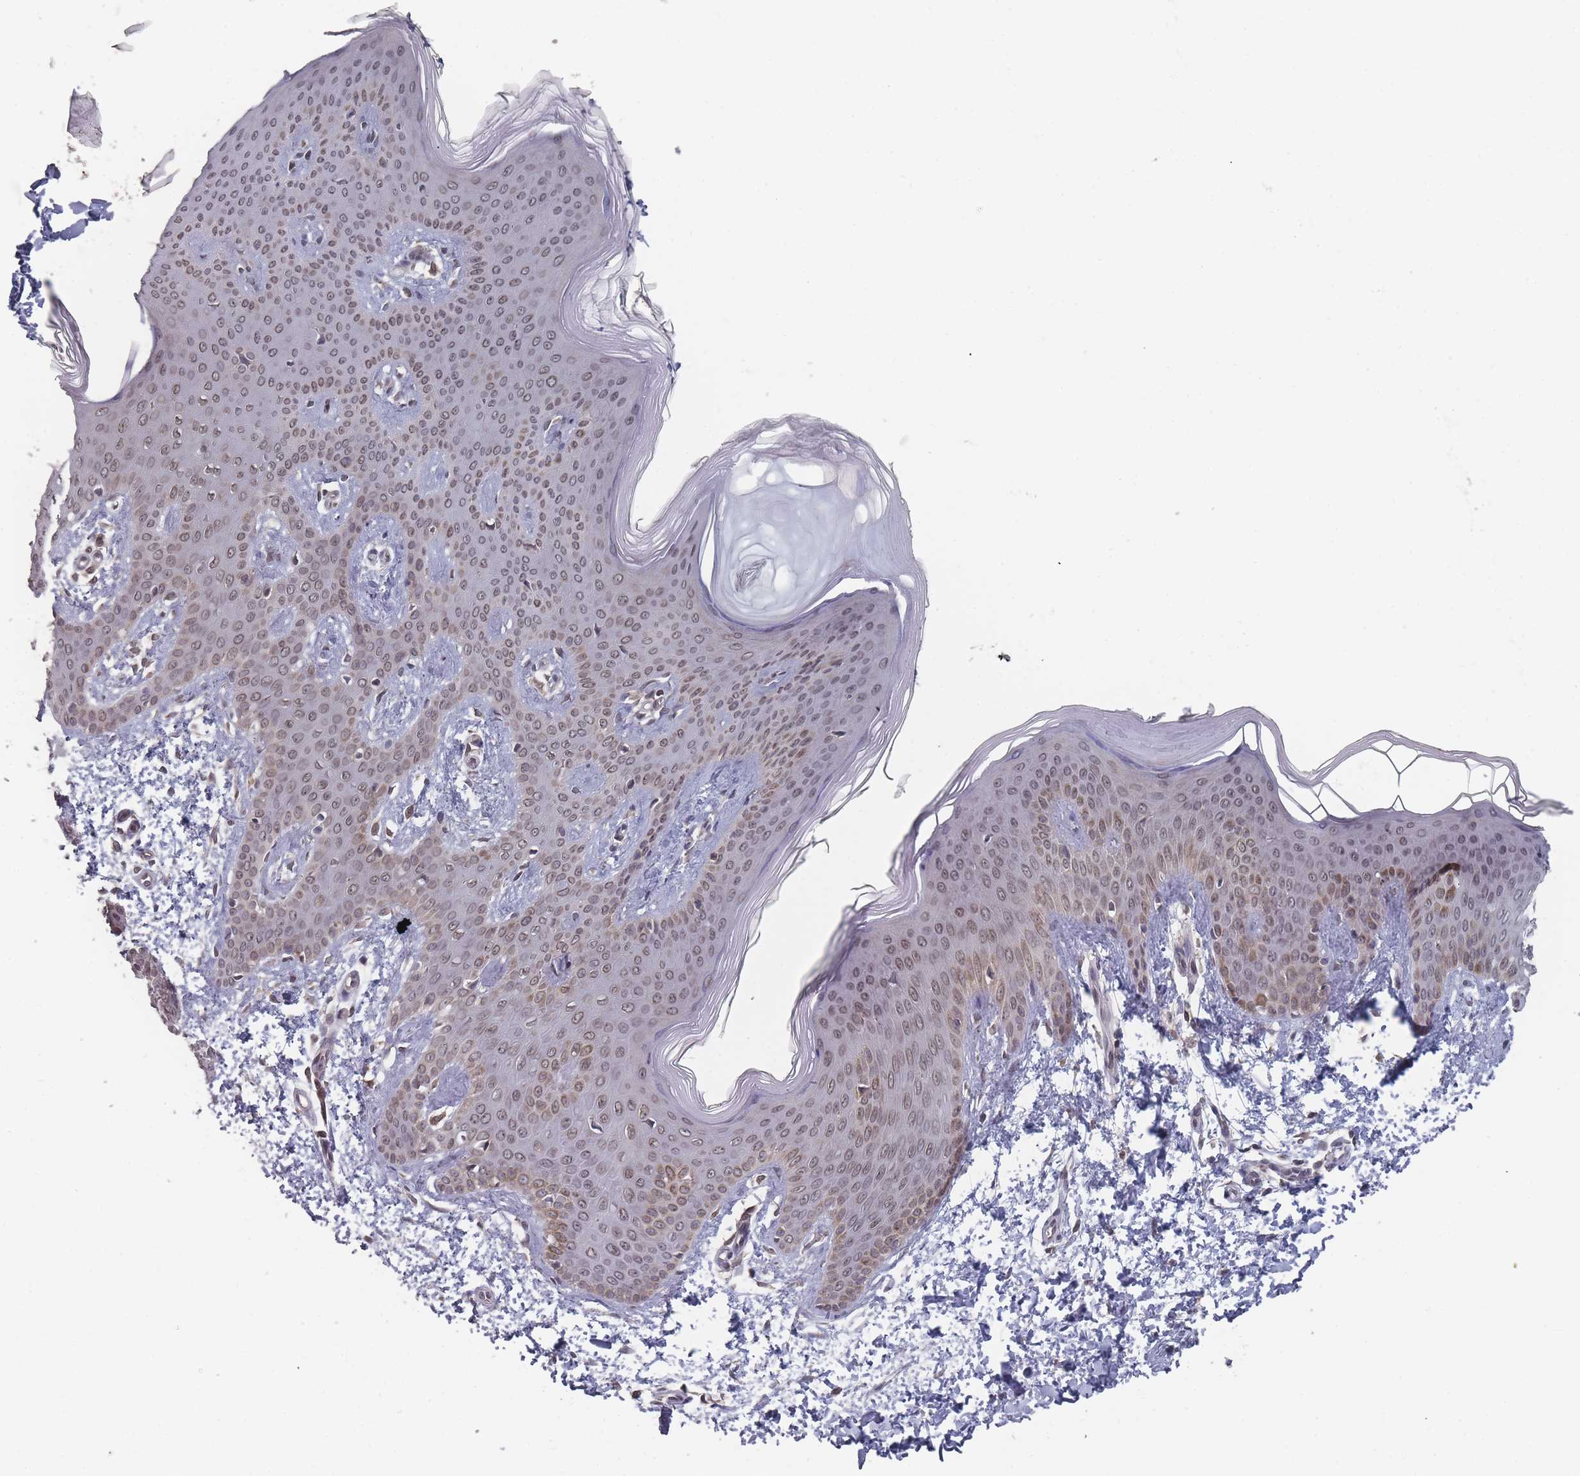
{"staining": {"intensity": "negative", "quantity": "none", "location": "none"}, "tissue": "skin", "cell_type": "Fibroblasts", "image_type": "normal", "snomed": [{"axis": "morphology", "description": "Normal tissue, NOS"}, {"axis": "topography", "description": "Skin"}], "caption": "Immunohistochemical staining of normal skin displays no significant expression in fibroblasts. (DAB (3,3'-diaminobenzidine) immunohistochemistry (IHC) with hematoxylin counter stain).", "gene": "TBC1D25", "patient": {"sex": "male", "age": 36}}